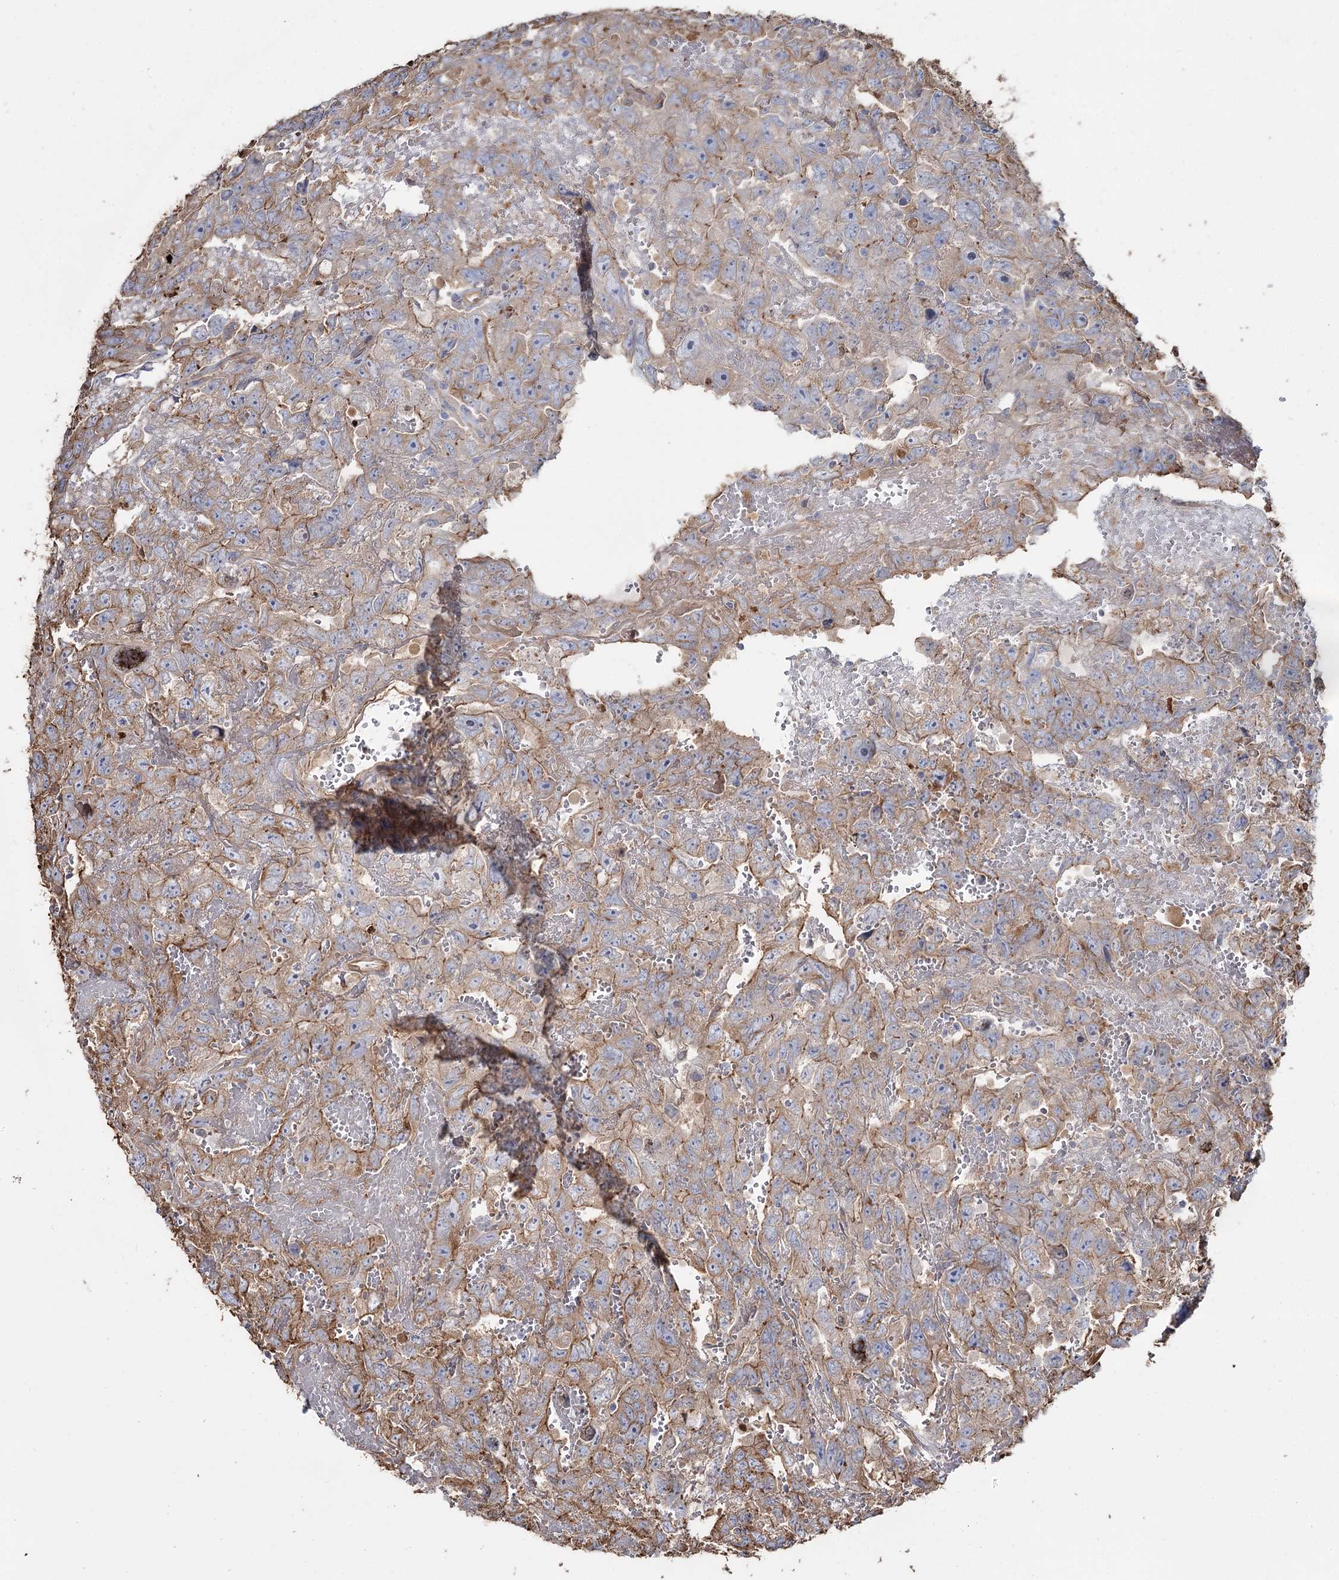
{"staining": {"intensity": "moderate", "quantity": "25%-75%", "location": "cytoplasmic/membranous"}, "tissue": "testis cancer", "cell_type": "Tumor cells", "image_type": "cancer", "snomed": [{"axis": "morphology", "description": "Carcinoma, Embryonal, NOS"}, {"axis": "topography", "description": "Testis"}], "caption": "Brown immunohistochemical staining in human testis cancer demonstrates moderate cytoplasmic/membranous expression in about 25%-75% of tumor cells.", "gene": "SUMF1", "patient": {"sex": "male", "age": 45}}